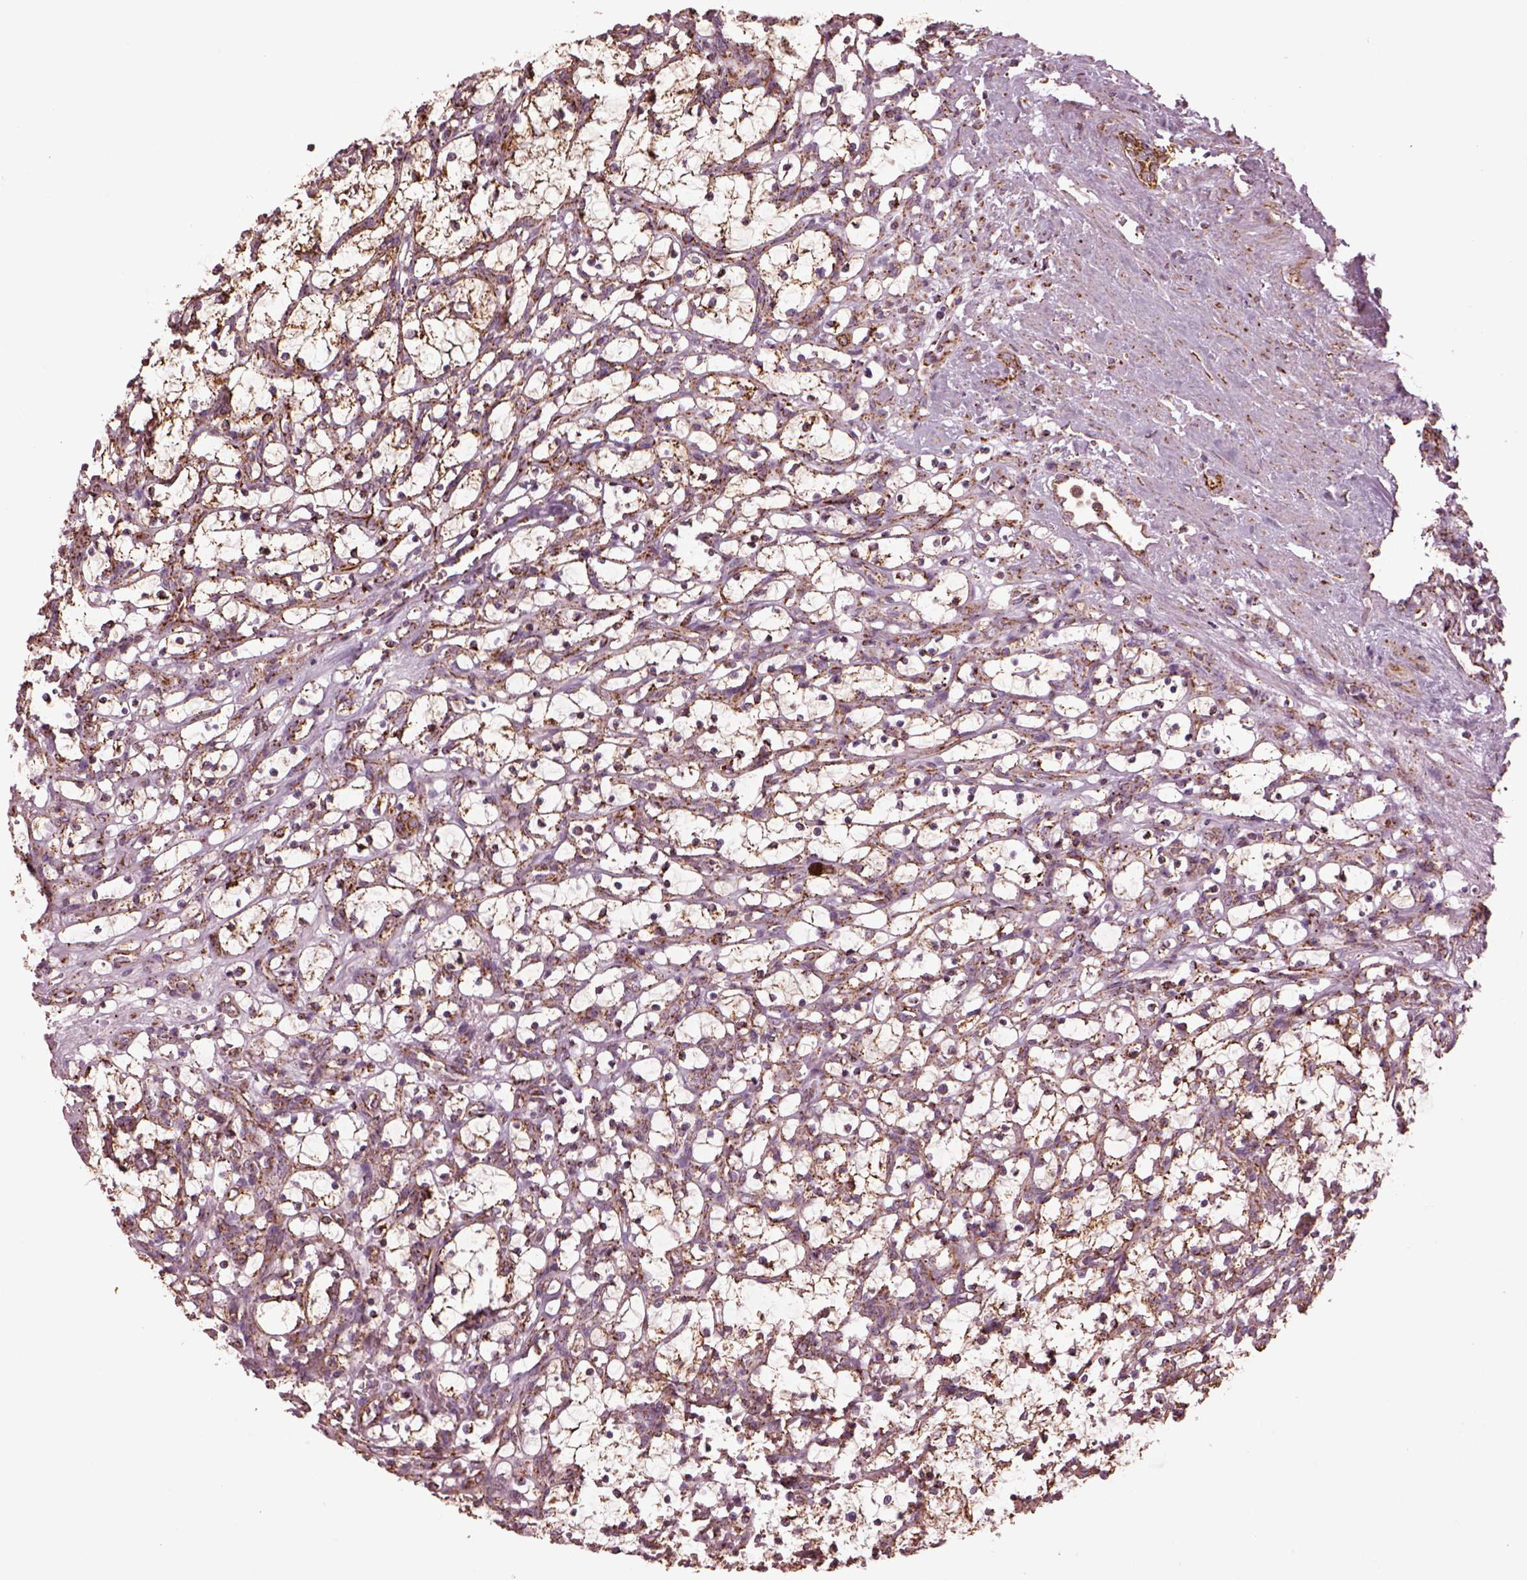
{"staining": {"intensity": "weak", "quantity": ">75%", "location": "cytoplasmic/membranous"}, "tissue": "renal cancer", "cell_type": "Tumor cells", "image_type": "cancer", "snomed": [{"axis": "morphology", "description": "Adenocarcinoma, NOS"}, {"axis": "topography", "description": "Kidney"}], "caption": "Approximately >75% of tumor cells in human adenocarcinoma (renal) exhibit weak cytoplasmic/membranous protein staining as visualized by brown immunohistochemical staining.", "gene": "TMEM254", "patient": {"sex": "female", "age": 69}}